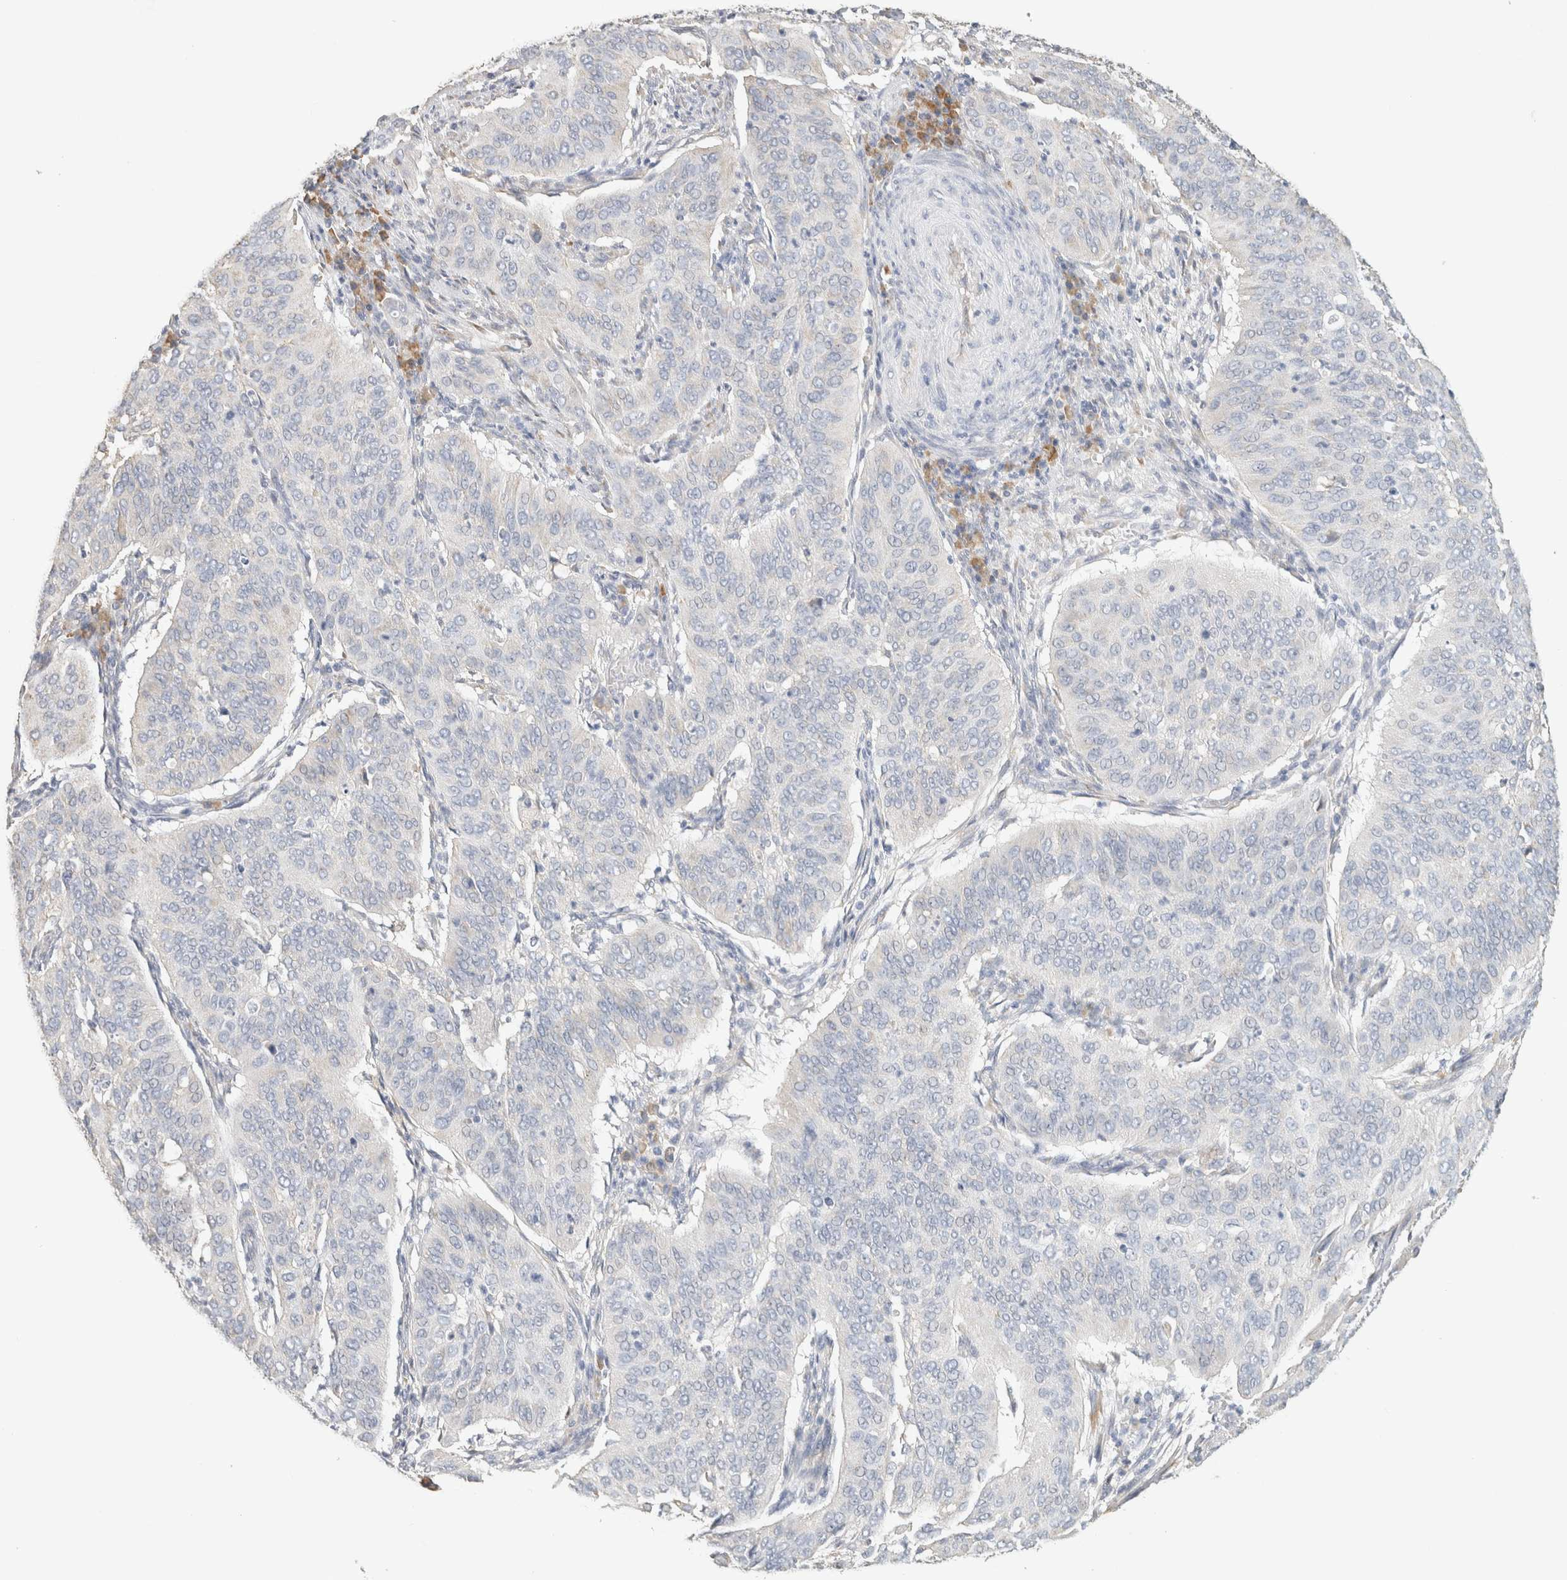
{"staining": {"intensity": "negative", "quantity": "none", "location": "none"}, "tissue": "cervical cancer", "cell_type": "Tumor cells", "image_type": "cancer", "snomed": [{"axis": "morphology", "description": "Normal tissue, NOS"}, {"axis": "morphology", "description": "Squamous cell carcinoma, NOS"}, {"axis": "topography", "description": "Cervix"}], "caption": "There is no significant expression in tumor cells of squamous cell carcinoma (cervical).", "gene": "NEFM", "patient": {"sex": "female", "age": 39}}